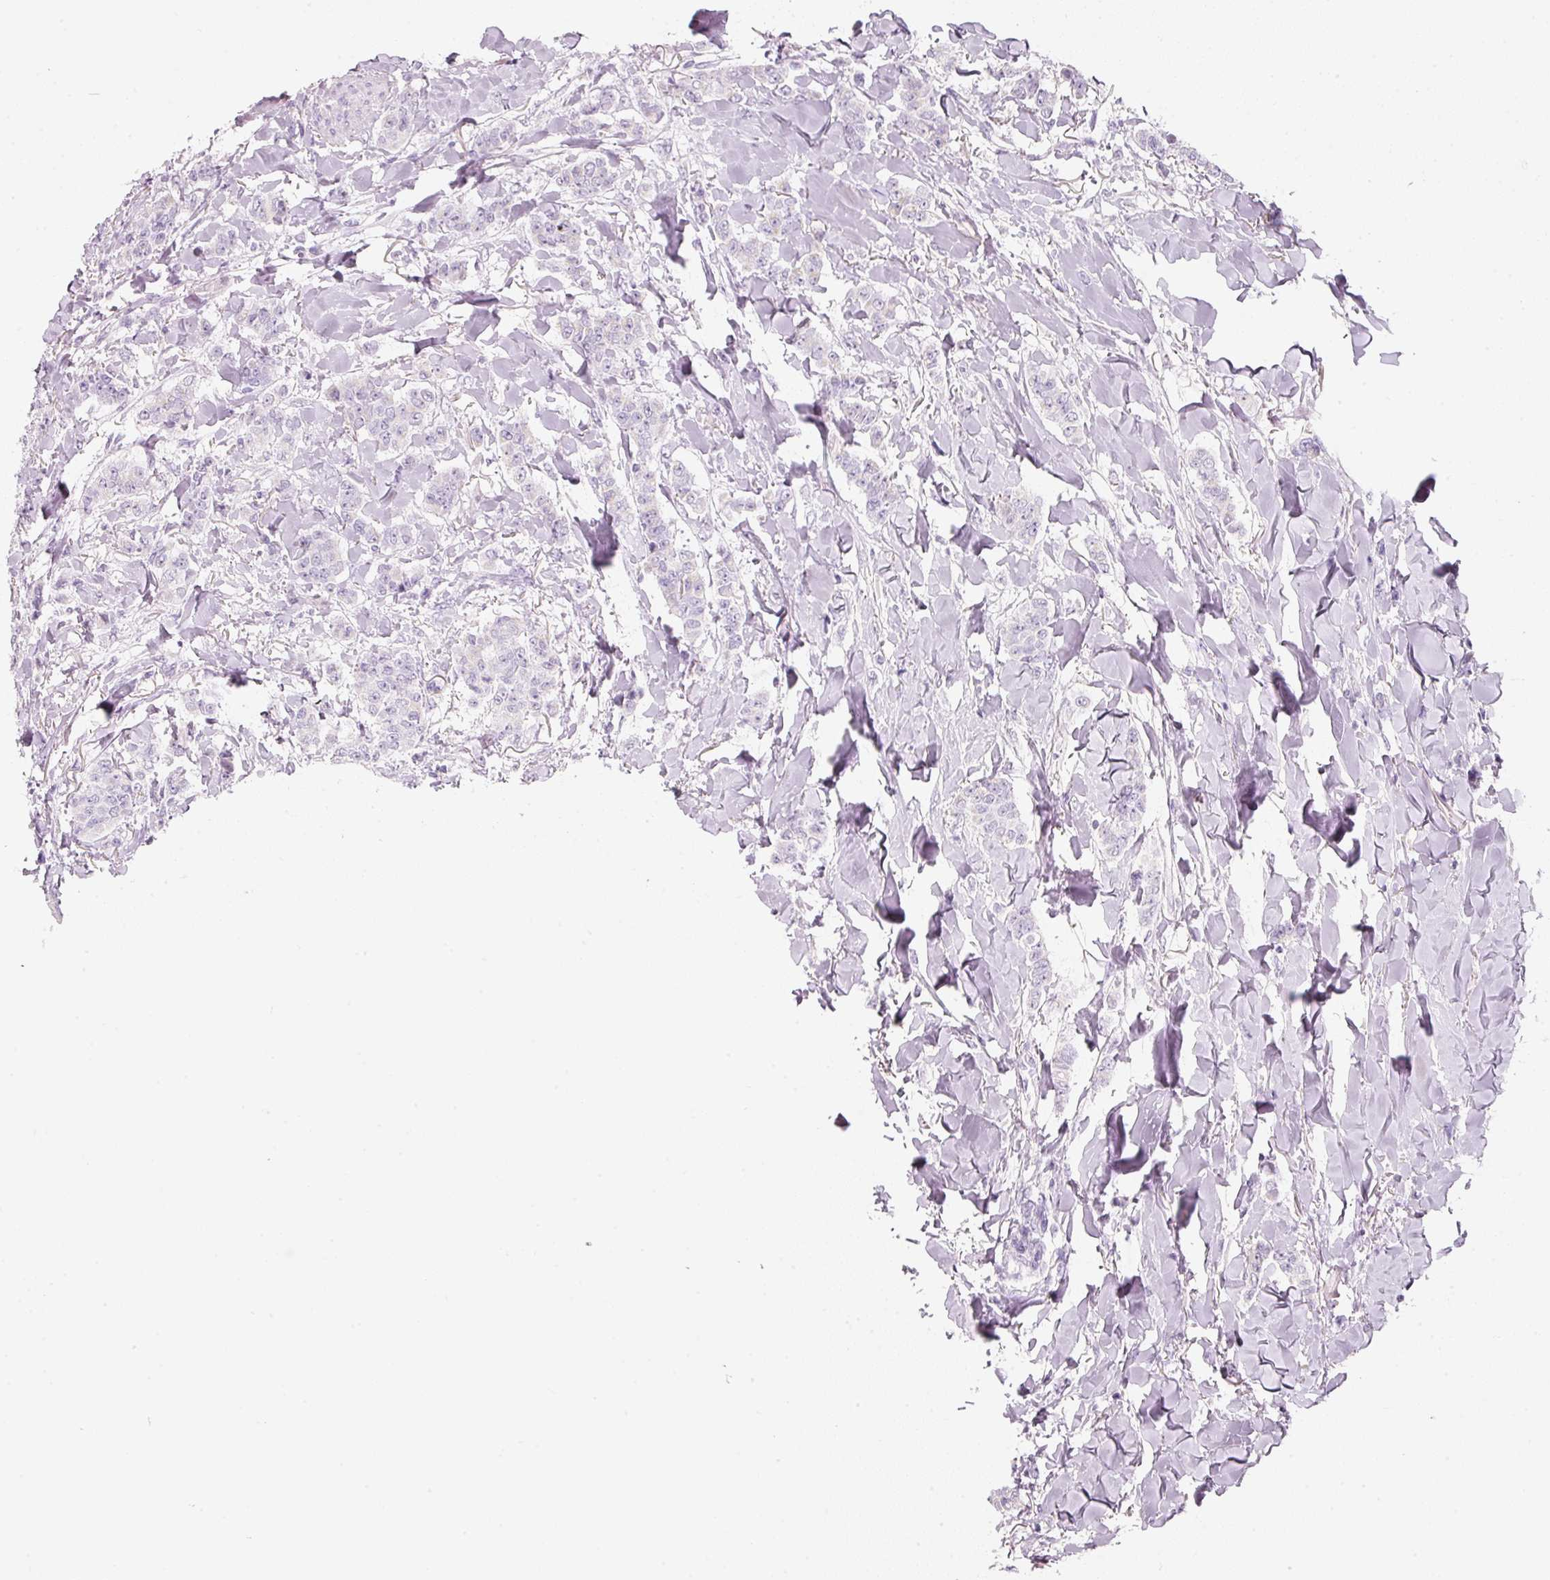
{"staining": {"intensity": "negative", "quantity": "none", "location": "none"}, "tissue": "breast cancer", "cell_type": "Tumor cells", "image_type": "cancer", "snomed": [{"axis": "morphology", "description": "Duct carcinoma"}, {"axis": "topography", "description": "Breast"}], "caption": "Breast invasive ductal carcinoma was stained to show a protein in brown. There is no significant positivity in tumor cells.", "gene": "ENSG00000206549", "patient": {"sex": "female", "age": 40}}